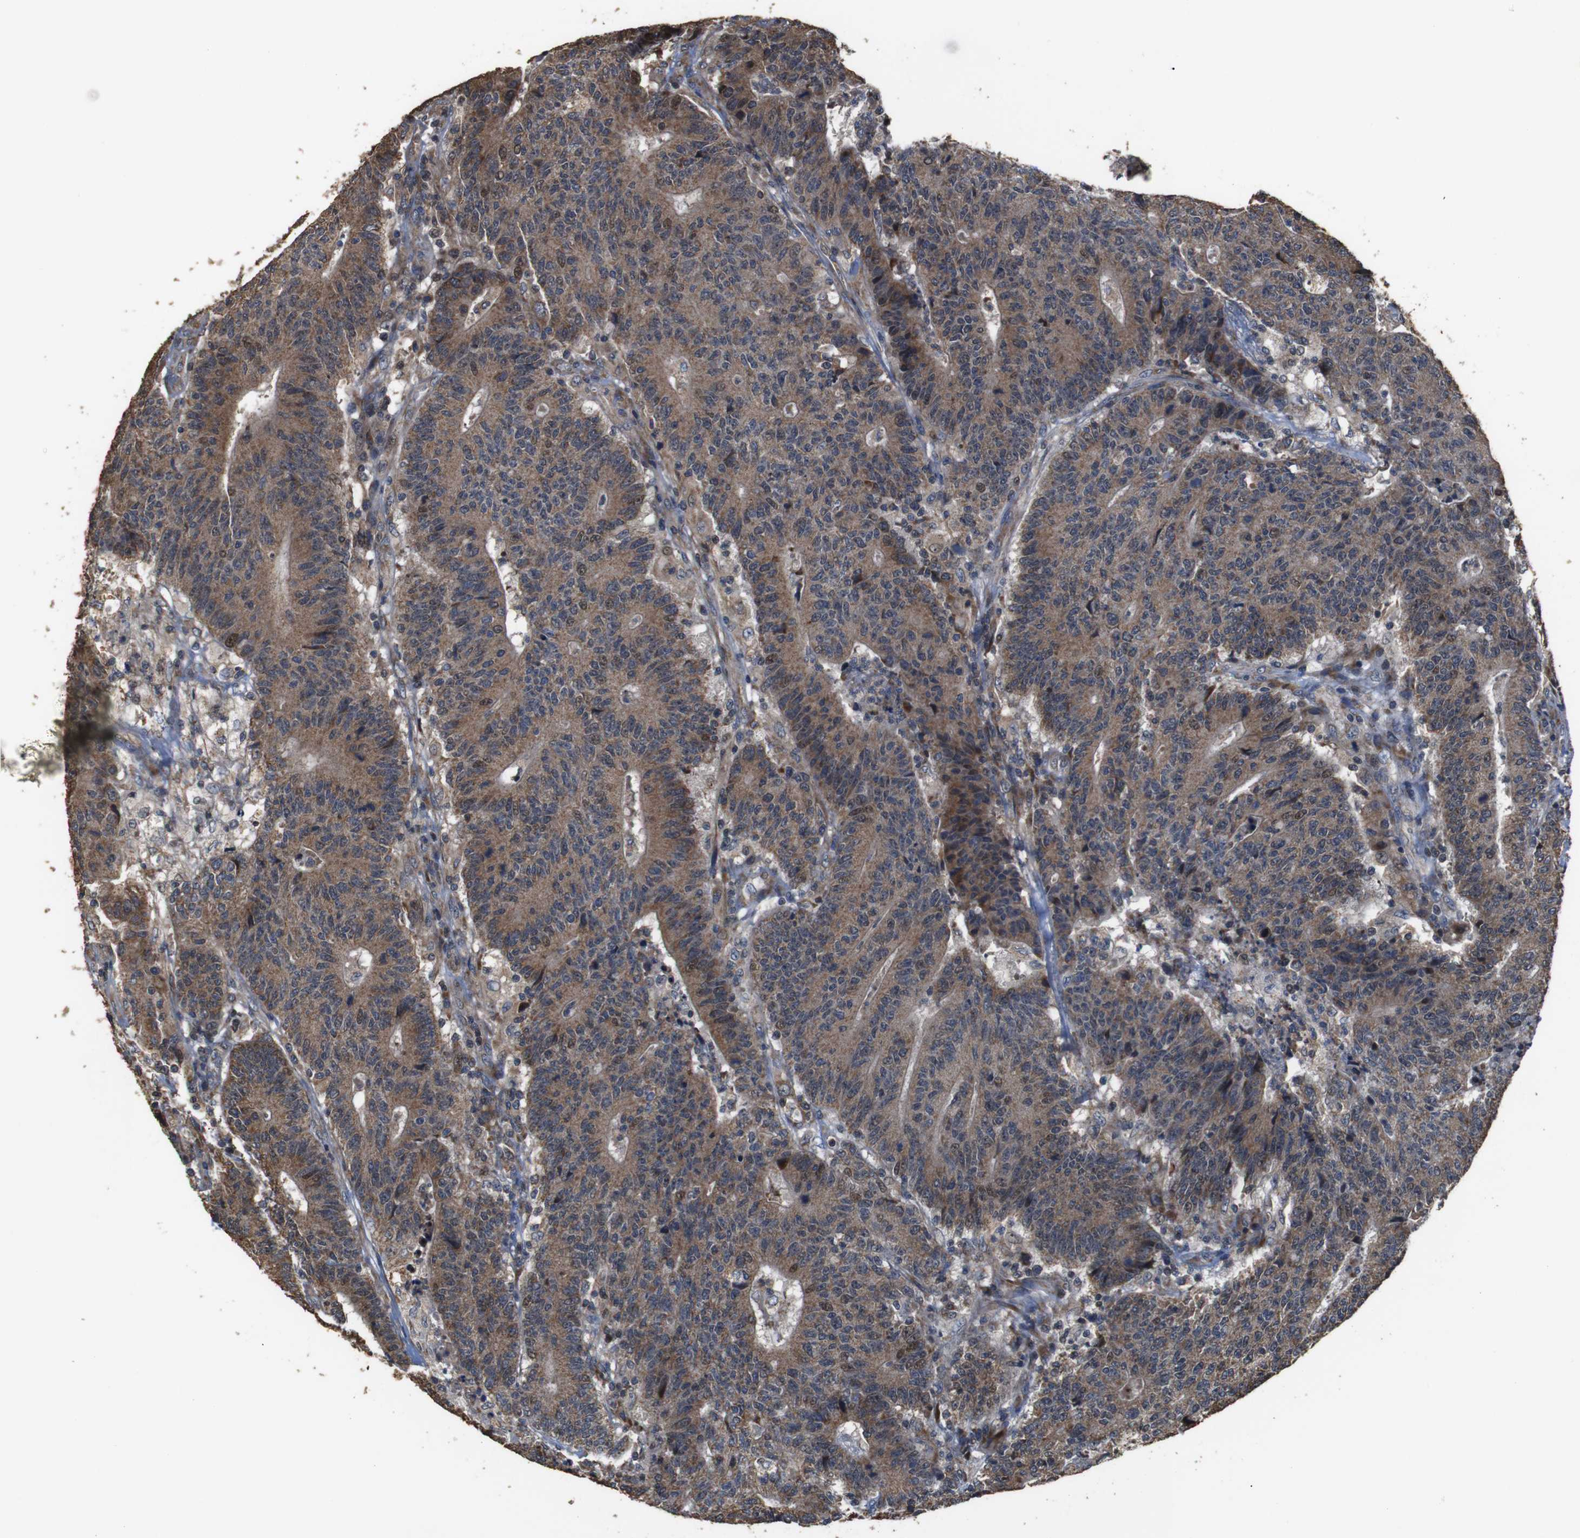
{"staining": {"intensity": "moderate", "quantity": ">75%", "location": "cytoplasmic/membranous"}, "tissue": "colorectal cancer", "cell_type": "Tumor cells", "image_type": "cancer", "snomed": [{"axis": "morphology", "description": "Normal tissue, NOS"}, {"axis": "morphology", "description": "Adenocarcinoma, NOS"}, {"axis": "topography", "description": "Colon"}], "caption": "An image of colorectal cancer stained for a protein reveals moderate cytoplasmic/membranous brown staining in tumor cells. (DAB = brown stain, brightfield microscopy at high magnification).", "gene": "SNN", "patient": {"sex": "female", "age": 75}}